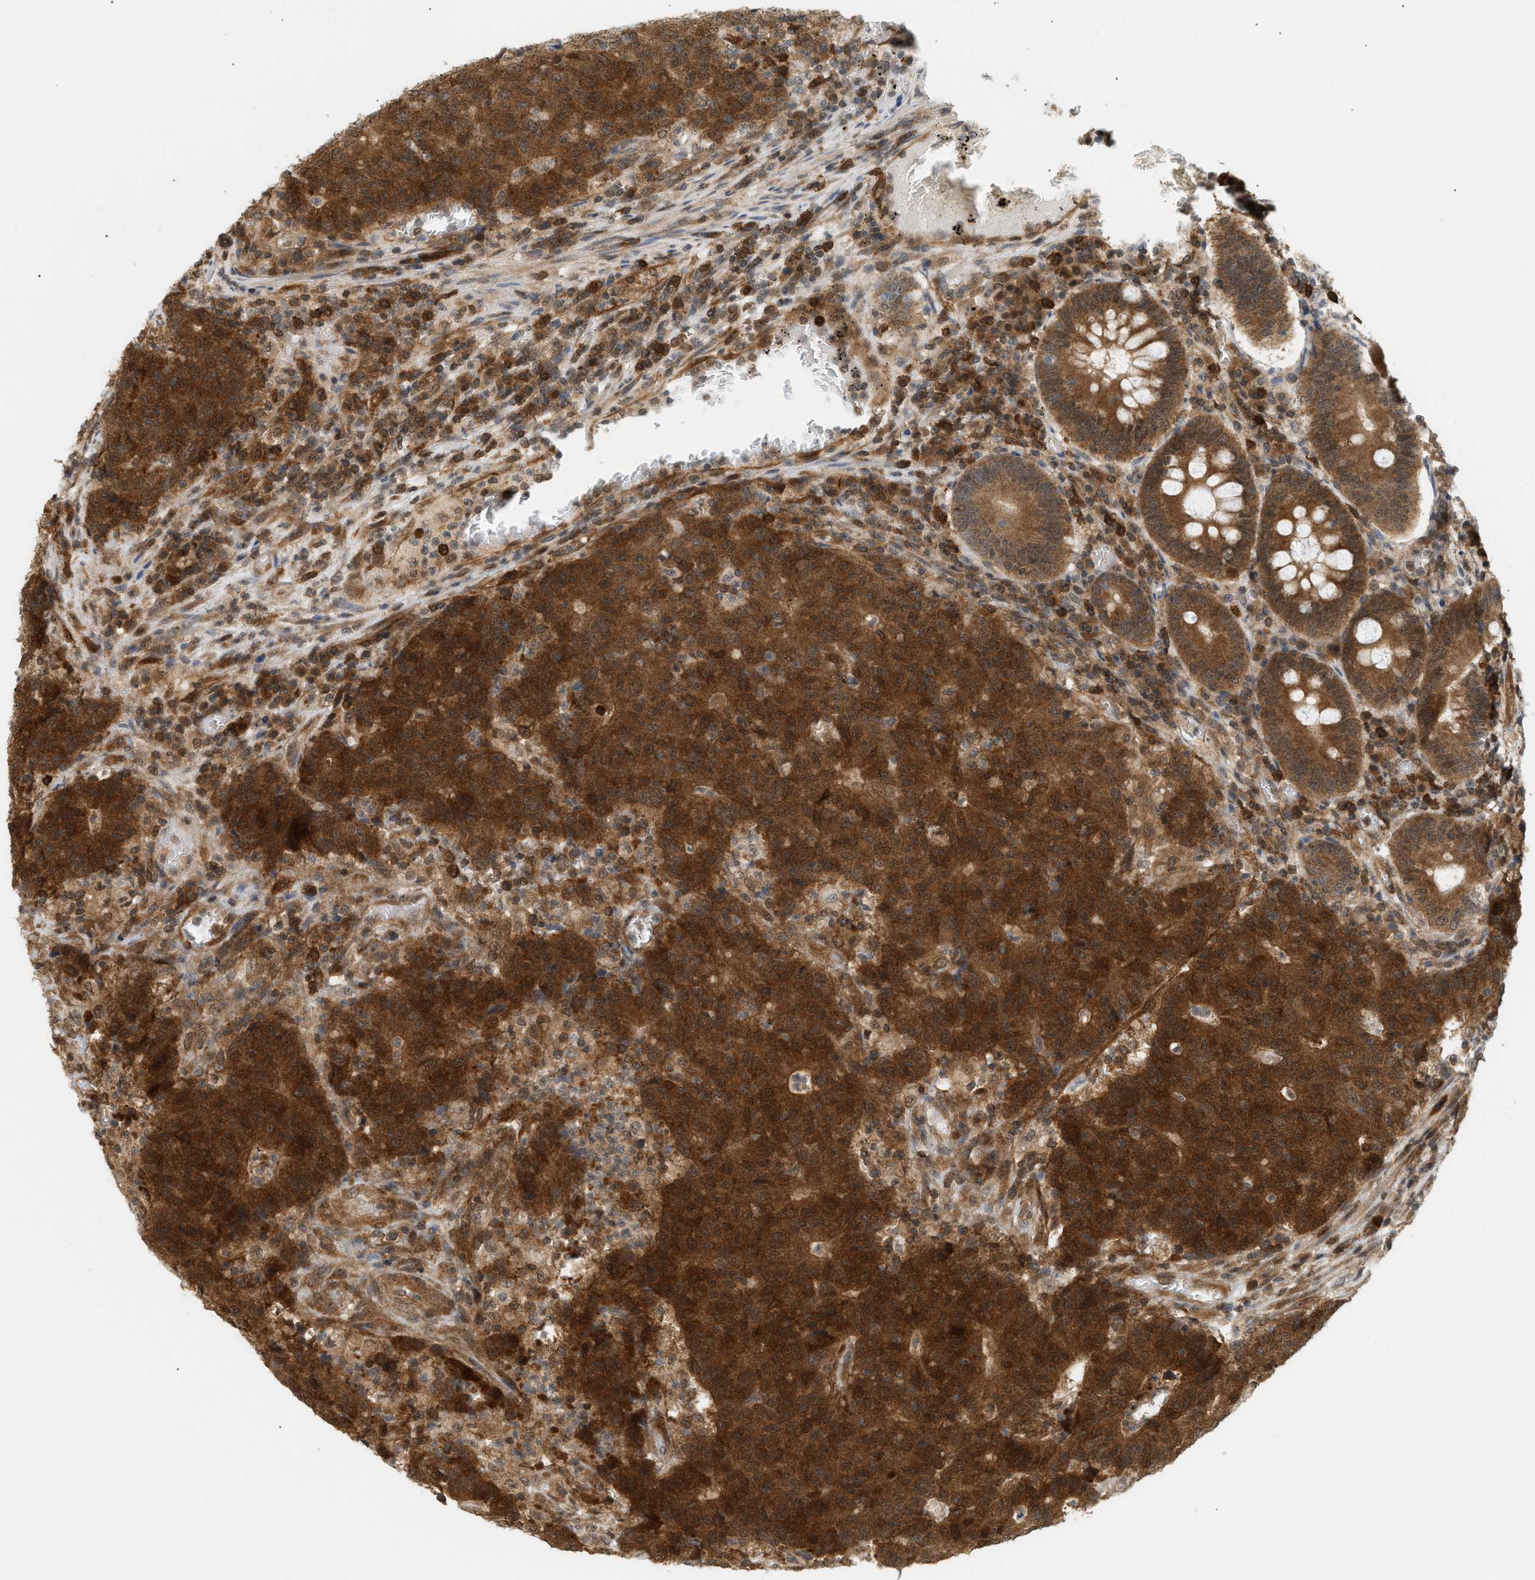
{"staining": {"intensity": "strong", "quantity": ">75%", "location": "cytoplasmic/membranous,nuclear"}, "tissue": "colorectal cancer", "cell_type": "Tumor cells", "image_type": "cancer", "snomed": [{"axis": "morphology", "description": "Normal tissue, NOS"}, {"axis": "morphology", "description": "Adenocarcinoma, NOS"}, {"axis": "topography", "description": "Colon"}], "caption": "High-magnification brightfield microscopy of adenocarcinoma (colorectal) stained with DAB (brown) and counterstained with hematoxylin (blue). tumor cells exhibit strong cytoplasmic/membranous and nuclear expression is appreciated in about>75% of cells.", "gene": "SHC1", "patient": {"sex": "female", "age": 75}}